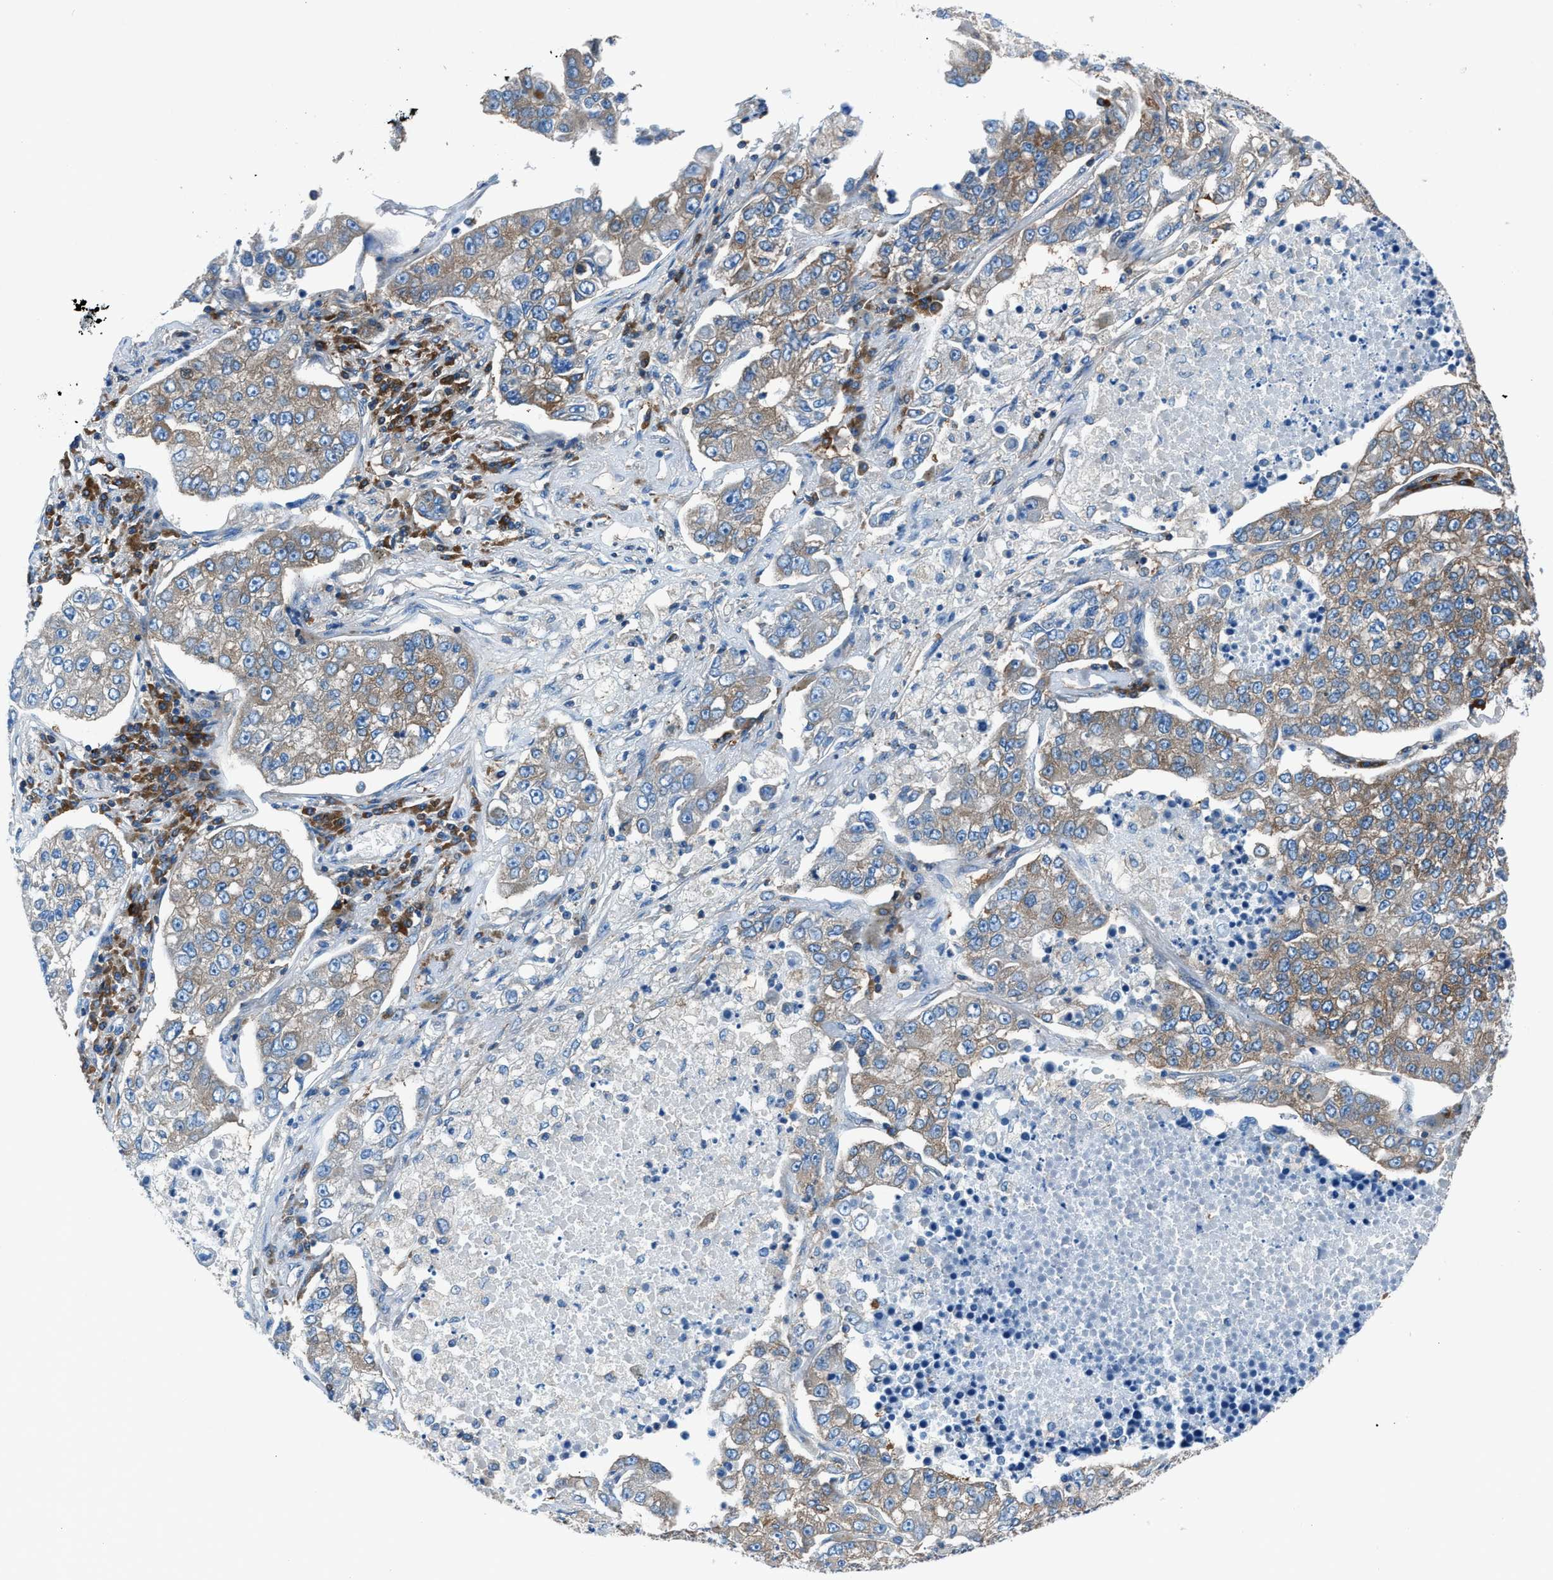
{"staining": {"intensity": "moderate", "quantity": ">75%", "location": "cytoplasmic/membranous"}, "tissue": "lung cancer", "cell_type": "Tumor cells", "image_type": "cancer", "snomed": [{"axis": "morphology", "description": "Adenocarcinoma, NOS"}, {"axis": "topography", "description": "Lung"}], "caption": "DAB (3,3'-diaminobenzidine) immunohistochemical staining of lung cancer (adenocarcinoma) shows moderate cytoplasmic/membranous protein staining in about >75% of tumor cells. (Stains: DAB (3,3'-diaminobenzidine) in brown, nuclei in blue, Microscopy: brightfield microscopy at high magnification).", "gene": "SARS1", "patient": {"sex": "male", "age": 49}}